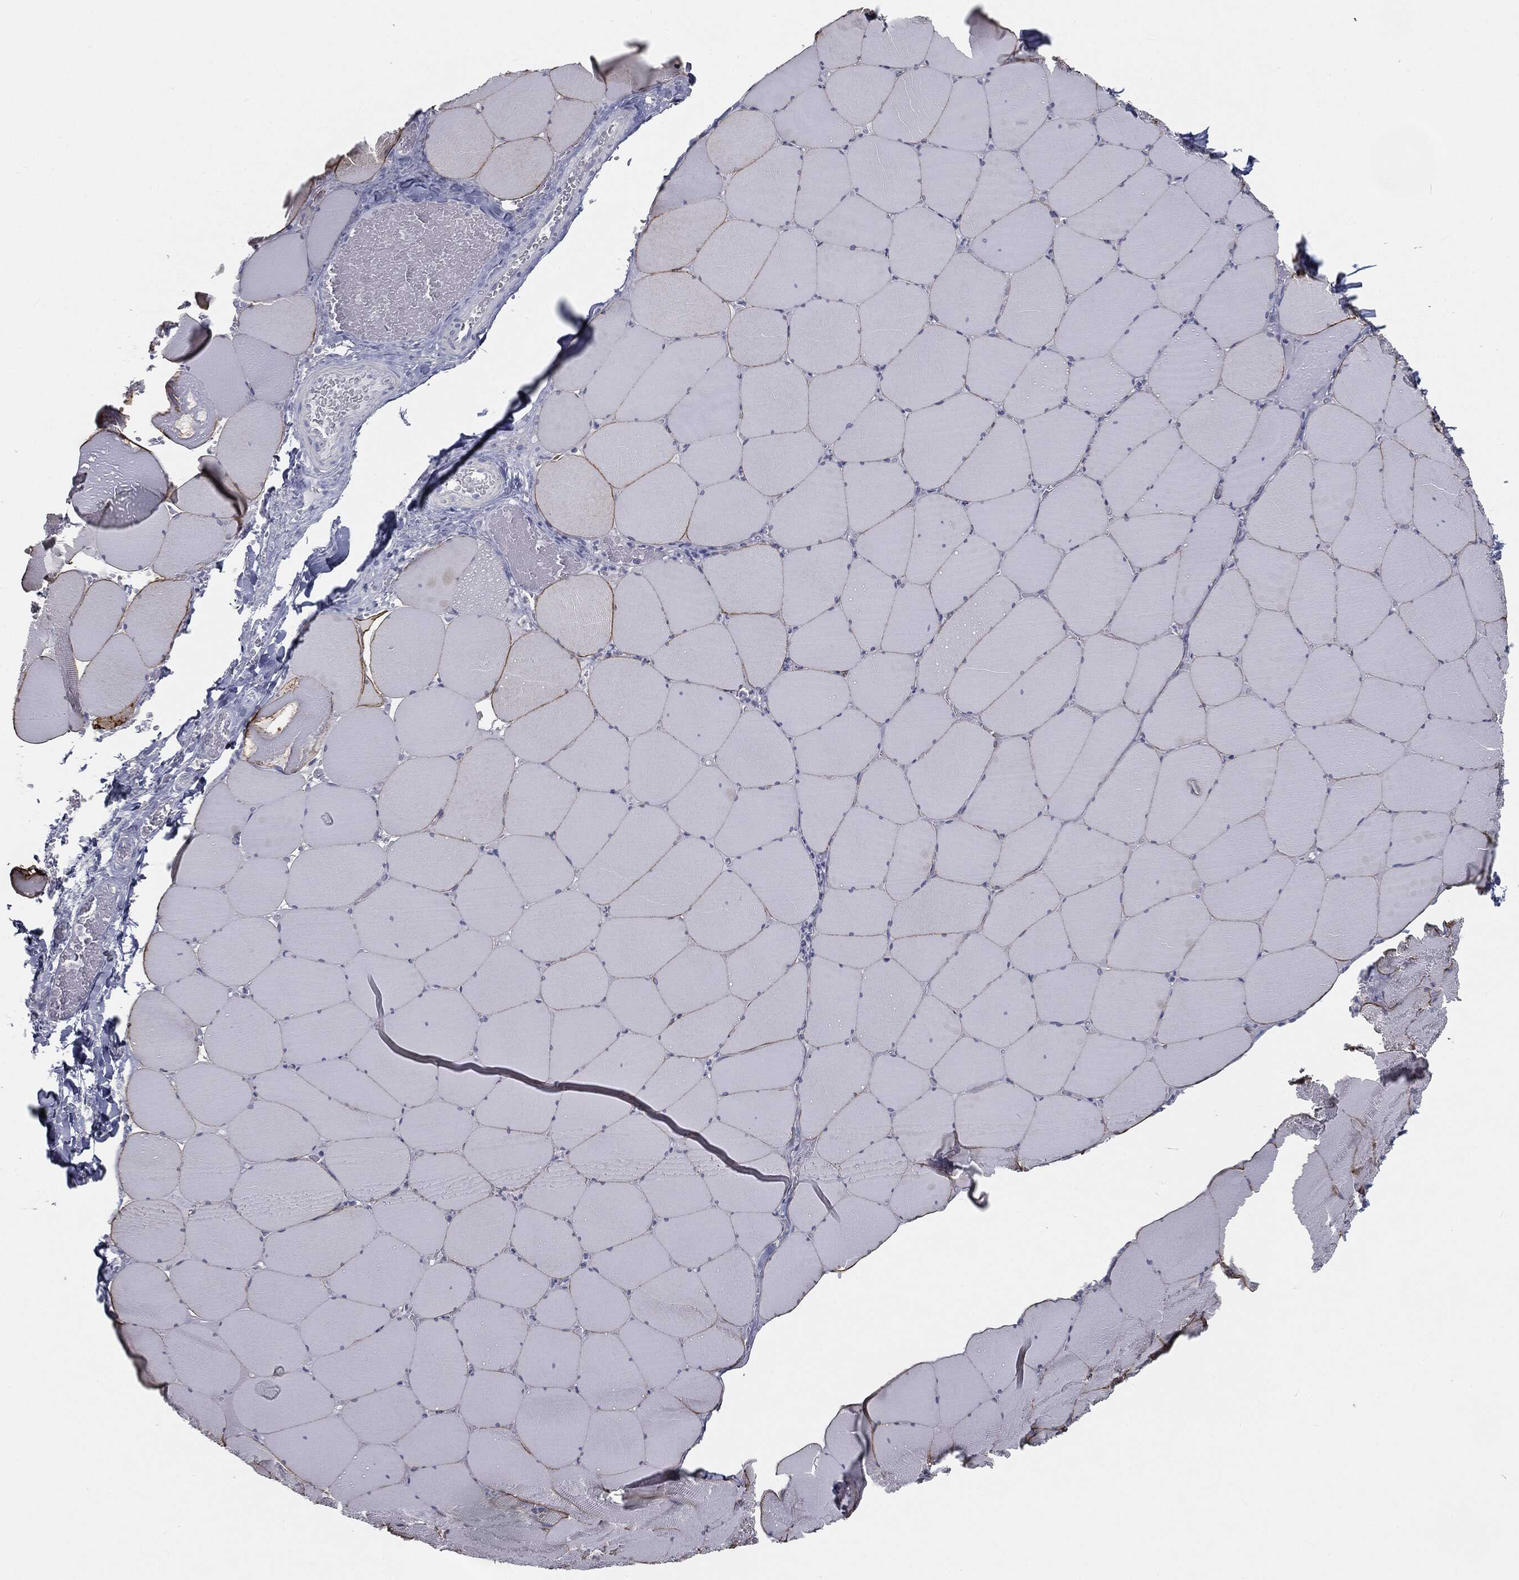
{"staining": {"intensity": "strong", "quantity": "25%-75%", "location": "cytoplasmic/membranous"}, "tissue": "skeletal muscle", "cell_type": "Myocytes", "image_type": "normal", "snomed": [{"axis": "morphology", "description": "Normal tissue, NOS"}, {"axis": "morphology", "description": "Malignant melanoma, Metastatic site"}, {"axis": "topography", "description": "Skeletal muscle"}], "caption": "An immunohistochemistry (IHC) micrograph of unremarkable tissue is shown. Protein staining in brown shows strong cytoplasmic/membranous positivity in skeletal muscle within myocytes. (brown staining indicates protein expression, while blue staining denotes nuclei).", "gene": "CAV3", "patient": {"sex": "male", "age": 50}}